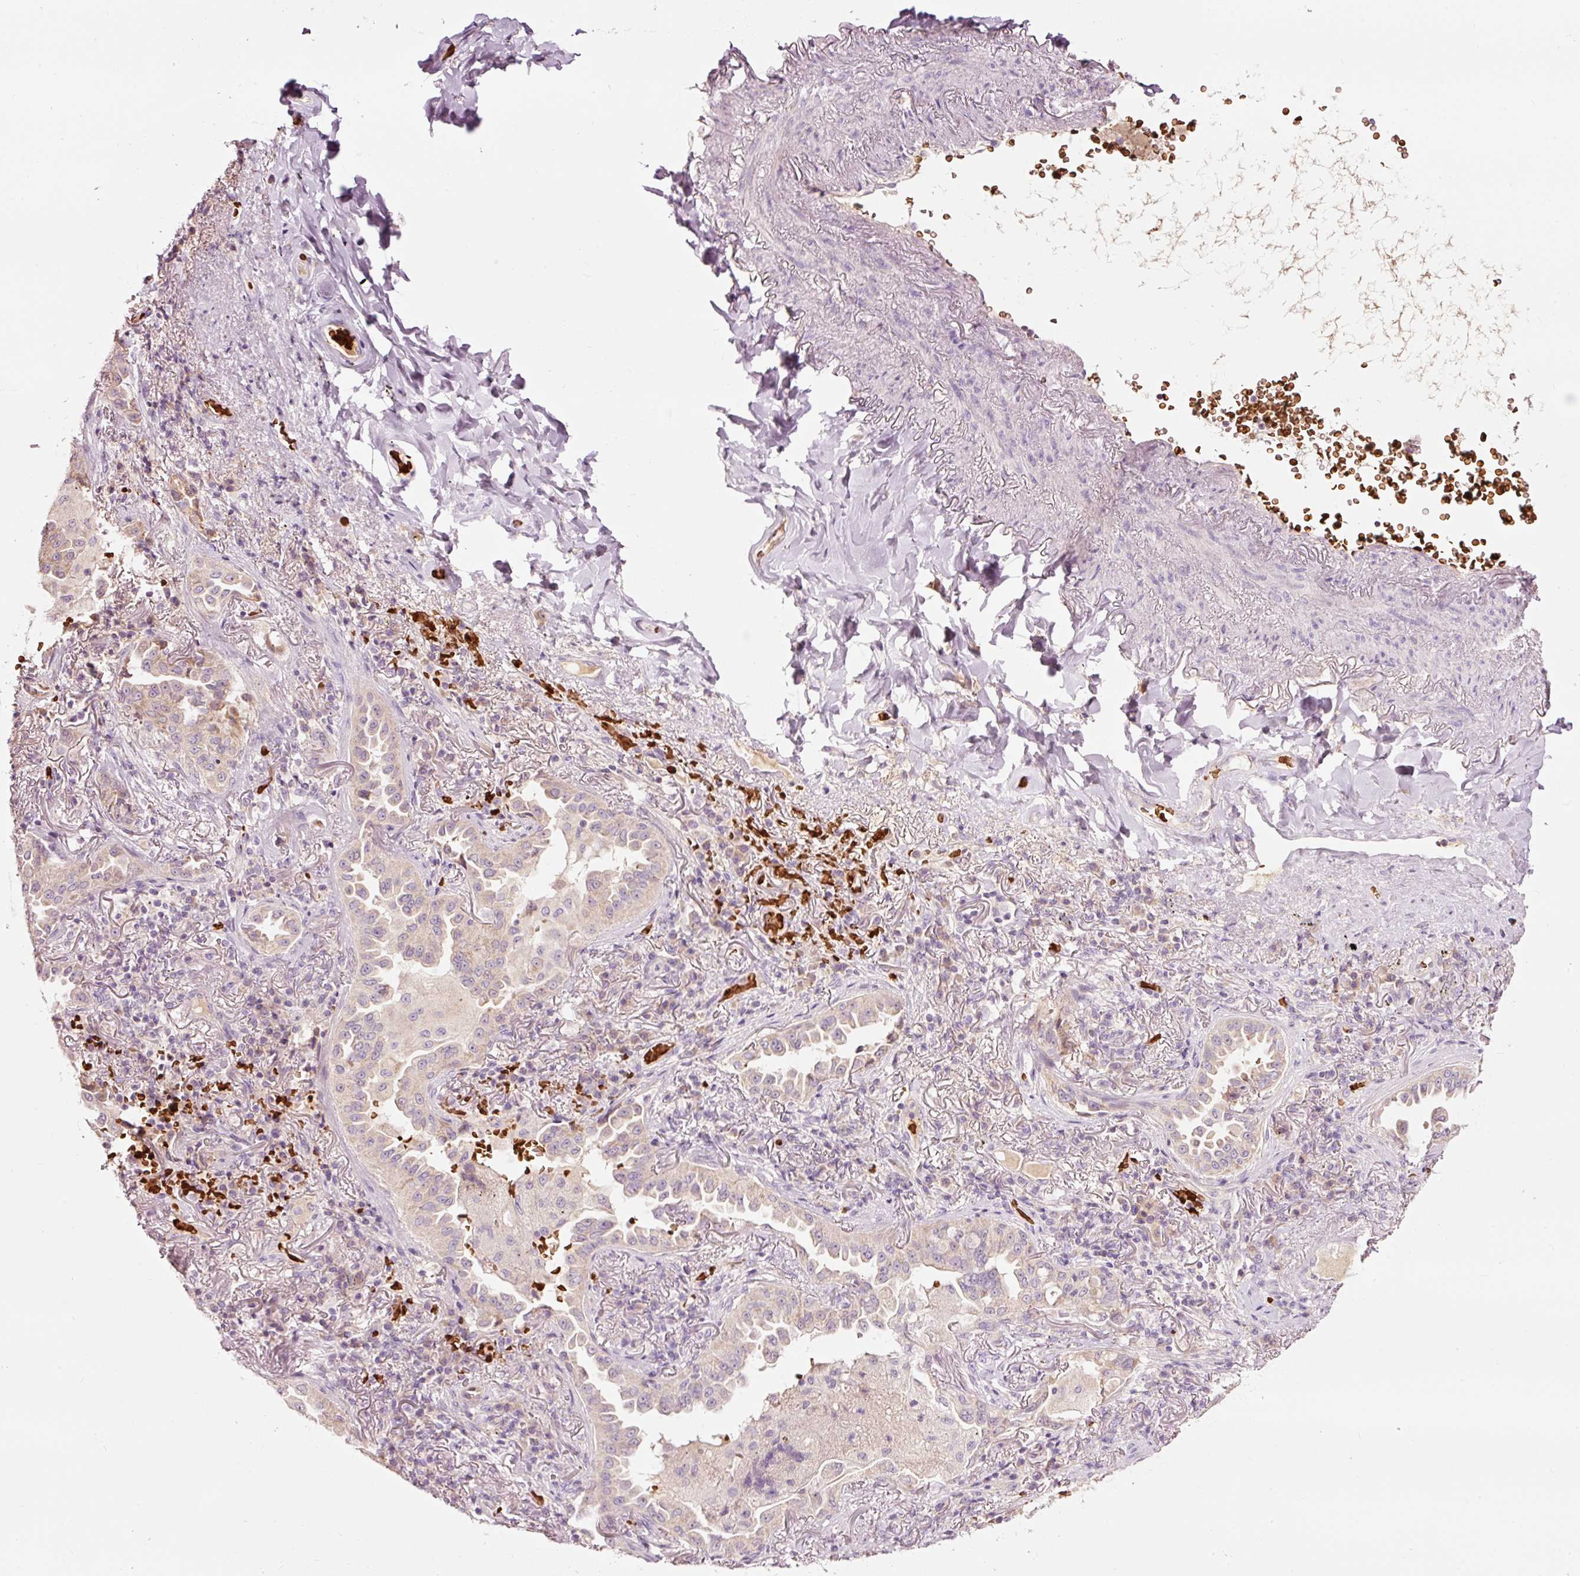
{"staining": {"intensity": "moderate", "quantity": "<25%", "location": "cytoplasmic/membranous"}, "tissue": "lung cancer", "cell_type": "Tumor cells", "image_type": "cancer", "snomed": [{"axis": "morphology", "description": "Adenocarcinoma, NOS"}, {"axis": "topography", "description": "Lung"}], "caption": "Immunohistochemical staining of human lung cancer (adenocarcinoma) exhibits moderate cytoplasmic/membranous protein expression in about <25% of tumor cells. Using DAB (brown) and hematoxylin (blue) stains, captured at high magnification using brightfield microscopy.", "gene": "LDHAL6B", "patient": {"sex": "female", "age": 69}}